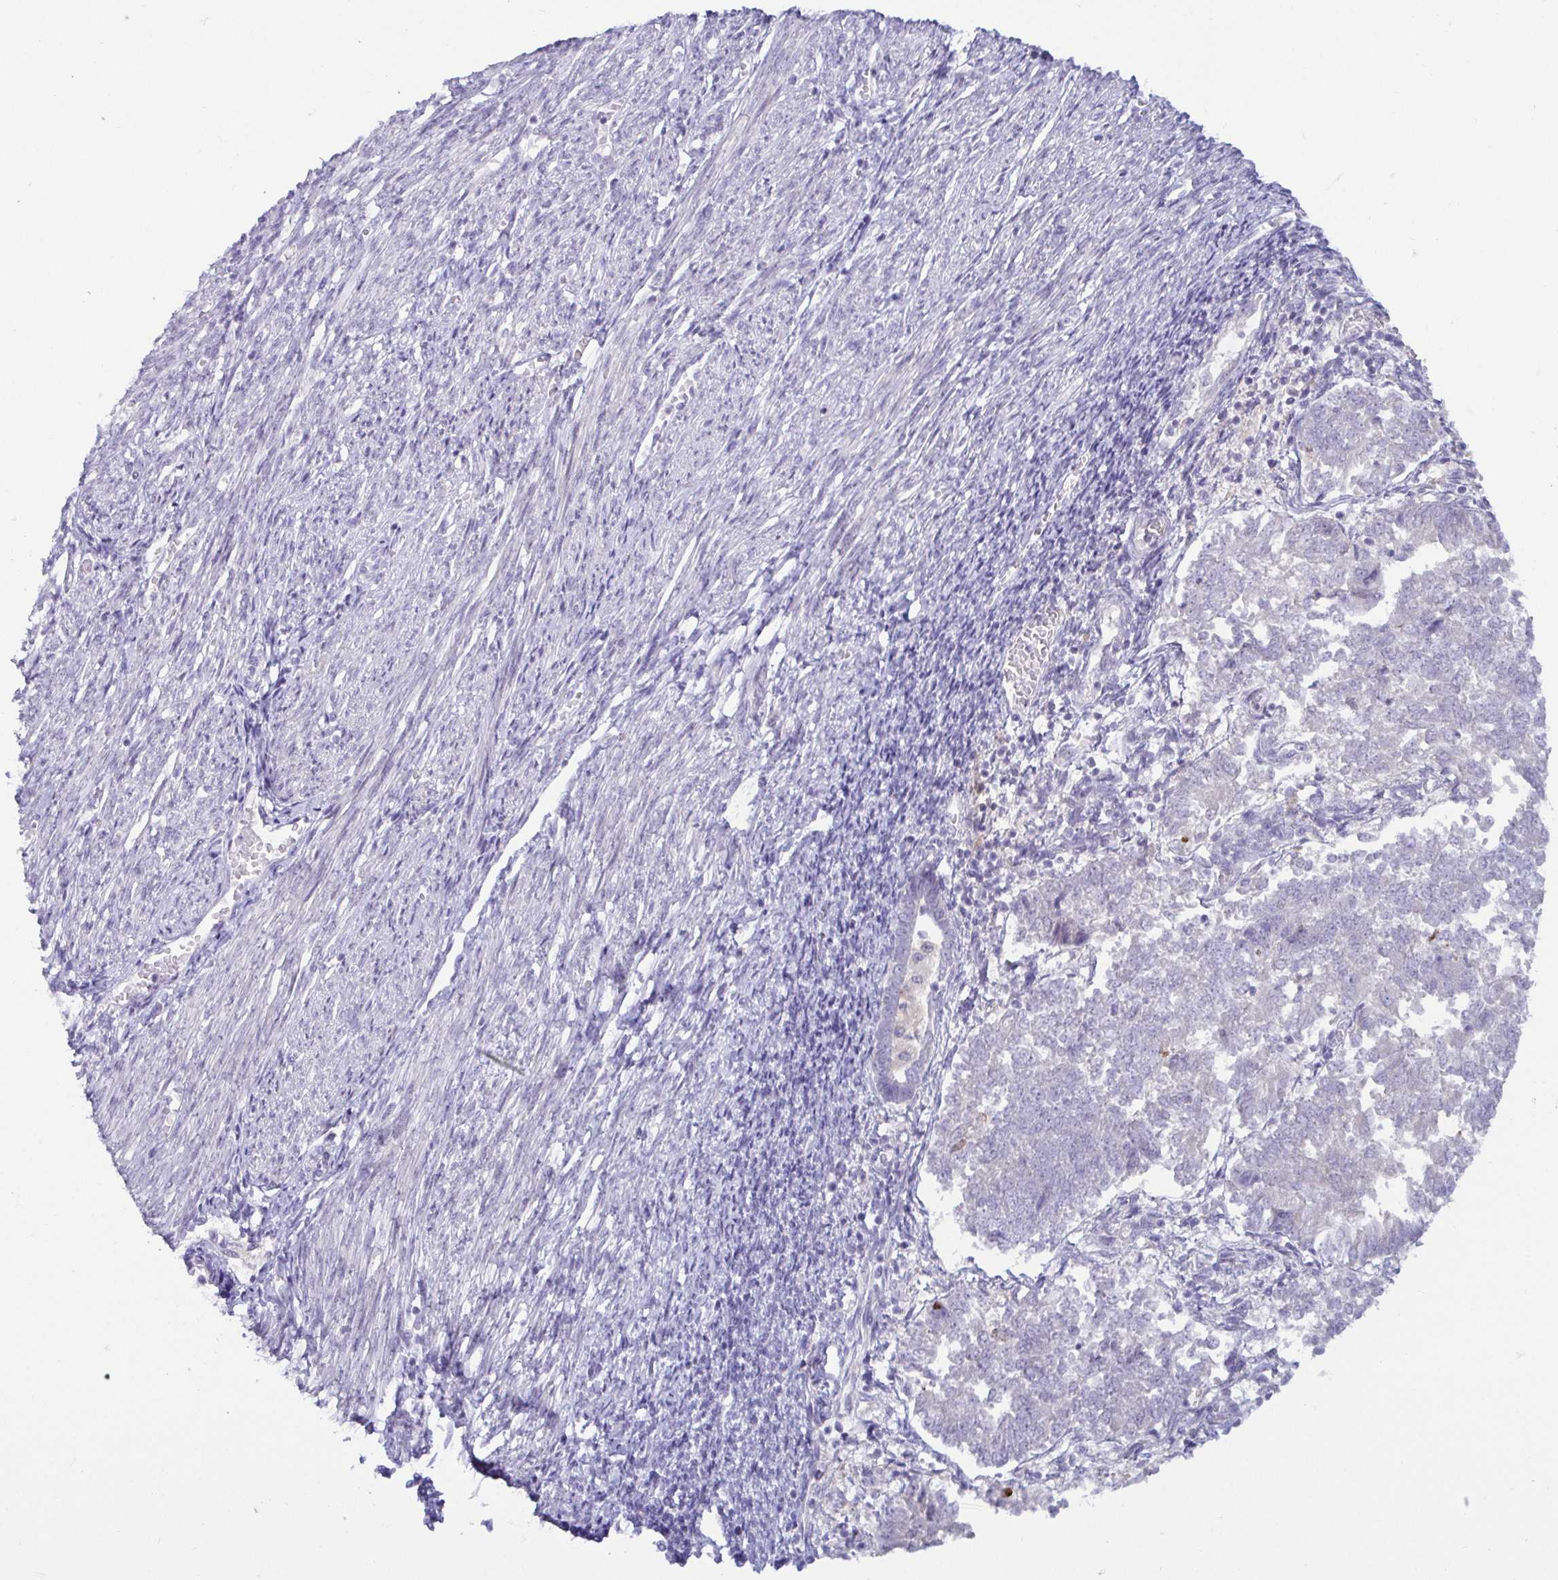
{"staining": {"intensity": "negative", "quantity": "none", "location": "none"}, "tissue": "endometrial cancer", "cell_type": "Tumor cells", "image_type": "cancer", "snomed": [{"axis": "morphology", "description": "Adenocarcinoma, NOS"}, {"axis": "topography", "description": "Endometrium"}], "caption": "Immunohistochemical staining of human endometrial adenocarcinoma displays no significant expression in tumor cells.", "gene": "GSTM1", "patient": {"sex": "female", "age": 65}}